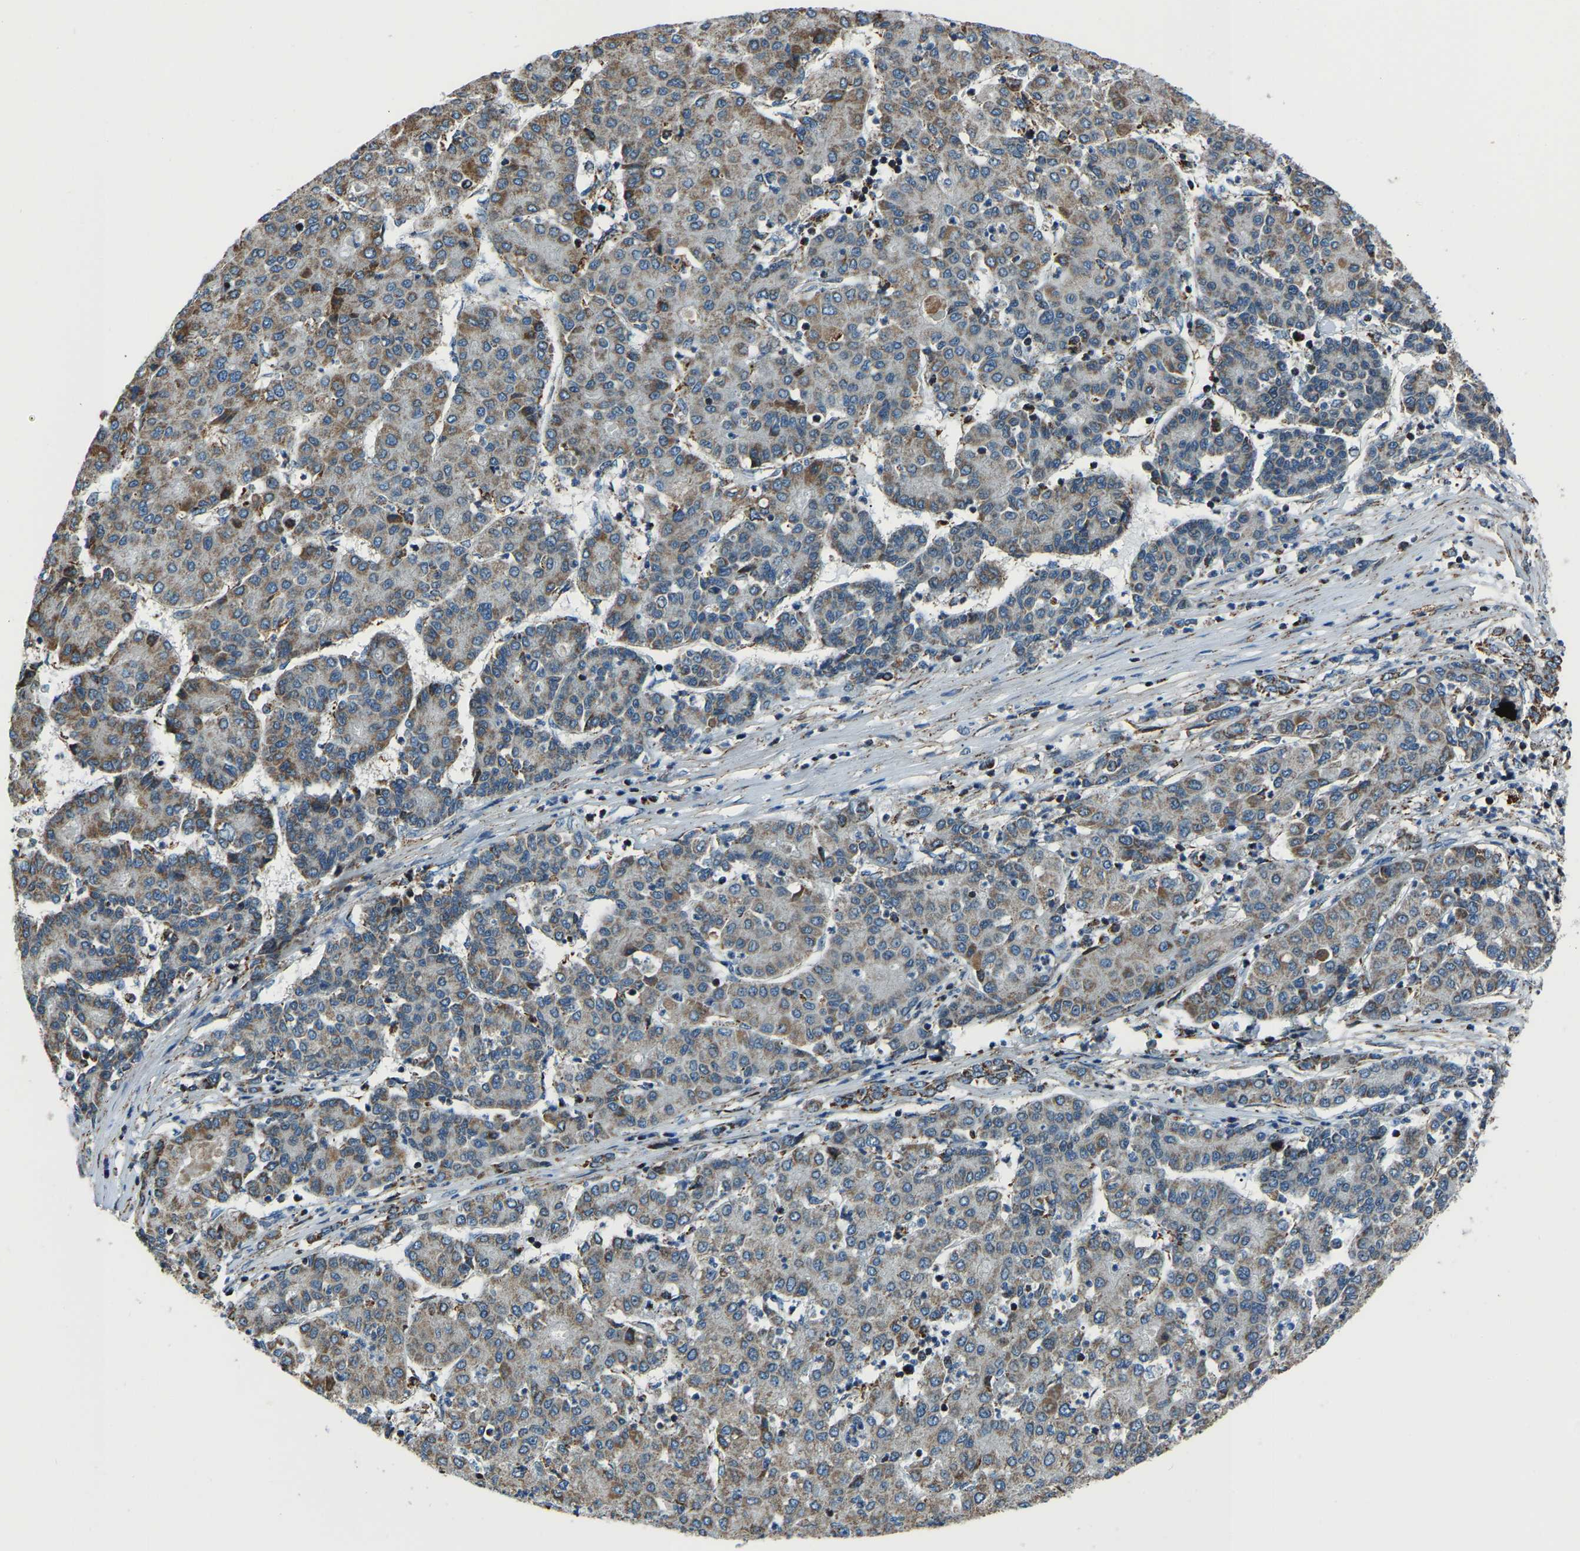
{"staining": {"intensity": "weak", "quantity": "25%-75%", "location": "cytoplasmic/membranous"}, "tissue": "liver cancer", "cell_type": "Tumor cells", "image_type": "cancer", "snomed": [{"axis": "morphology", "description": "Carcinoma, Hepatocellular, NOS"}, {"axis": "topography", "description": "Liver"}], "caption": "Tumor cells exhibit low levels of weak cytoplasmic/membranous staining in approximately 25%-75% of cells in liver cancer. (DAB = brown stain, brightfield microscopy at high magnification).", "gene": "RBM33", "patient": {"sex": "male", "age": 65}}